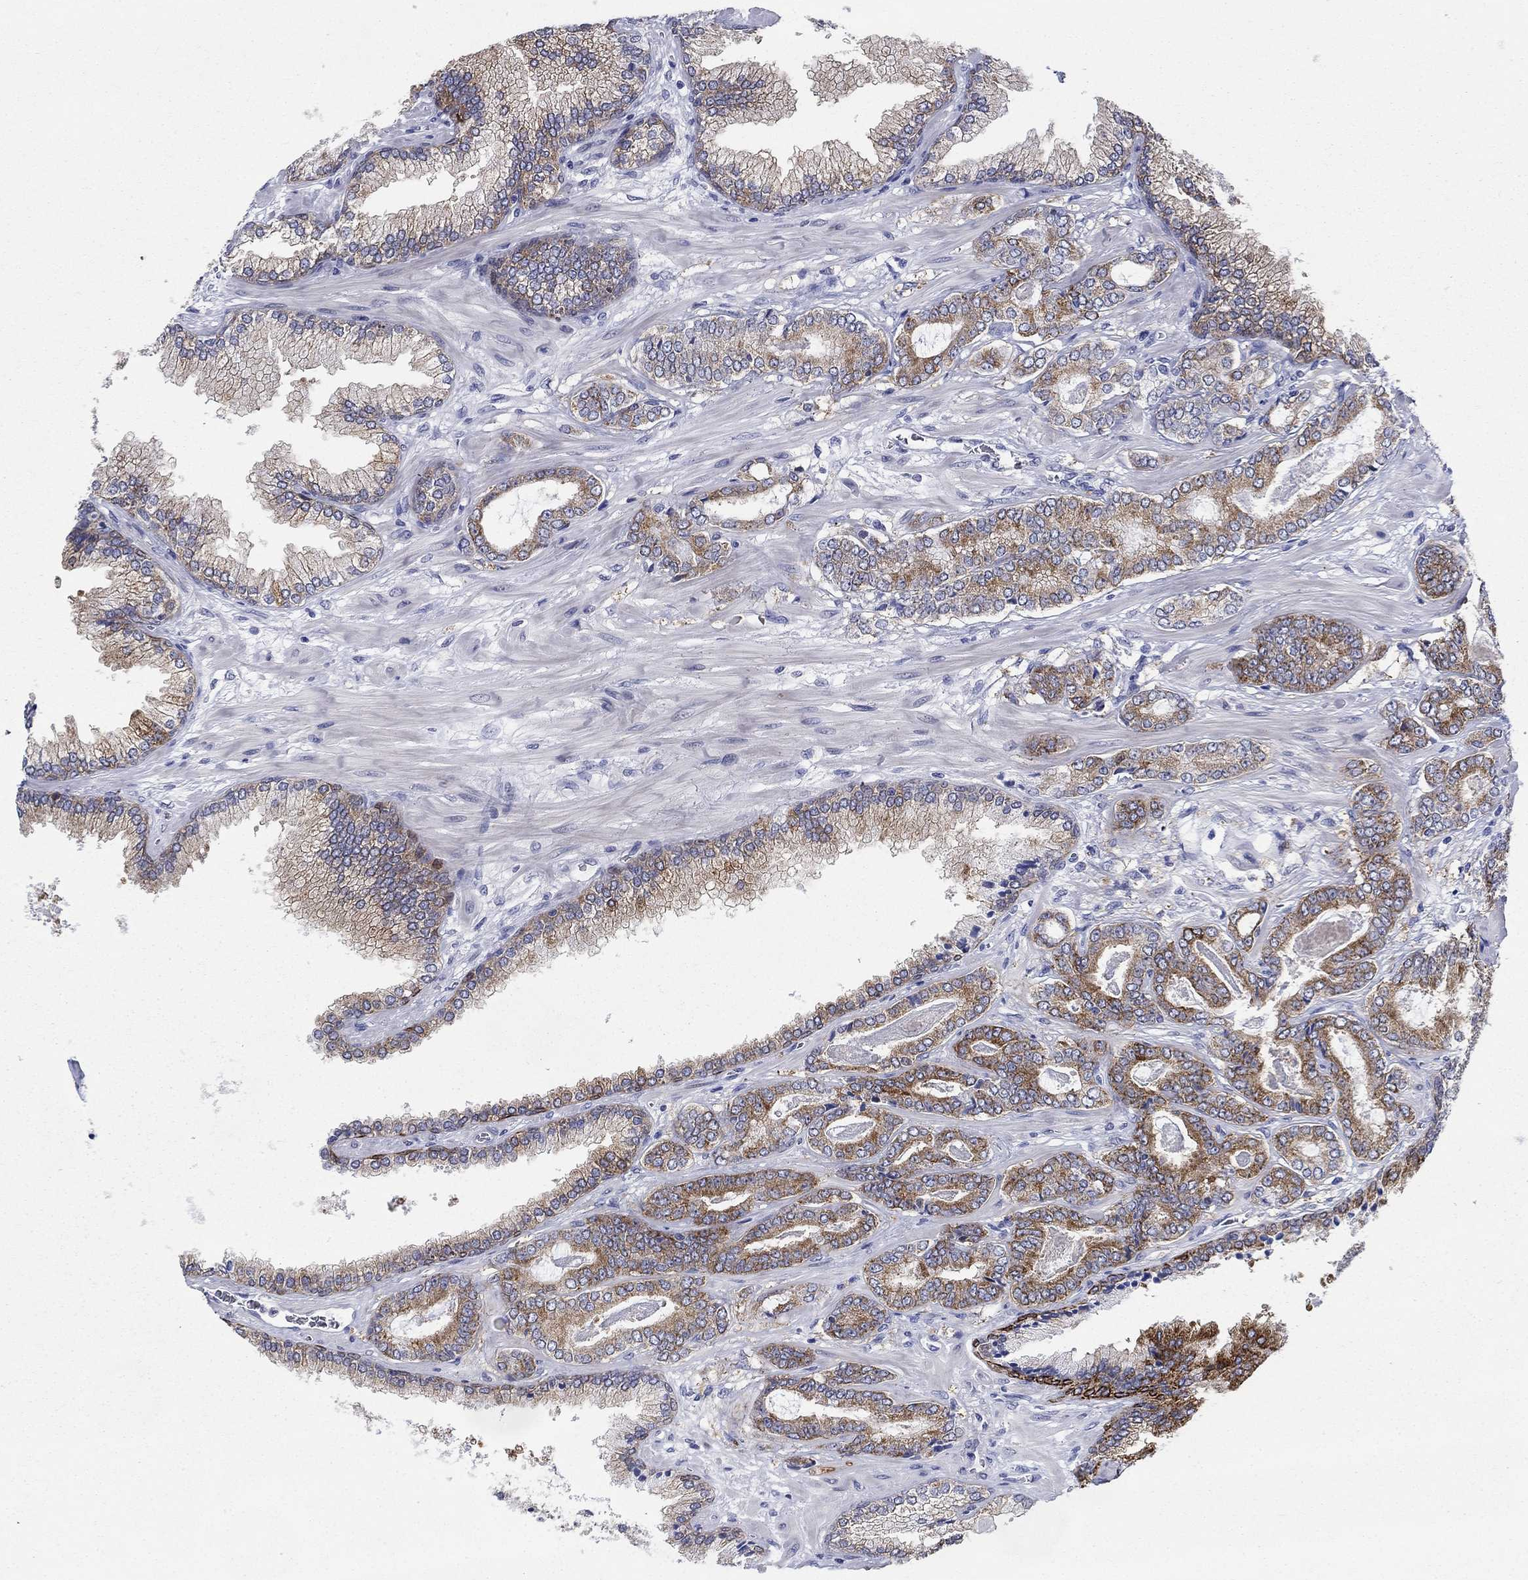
{"staining": {"intensity": "strong", "quantity": ">75%", "location": "cytoplasmic/membranous"}, "tissue": "prostate cancer", "cell_type": "Tumor cells", "image_type": "cancer", "snomed": [{"axis": "morphology", "description": "Adenocarcinoma, Low grade"}, {"axis": "topography", "description": "Prostate"}], "caption": "Protein staining of prostate cancer (low-grade adenocarcinoma) tissue demonstrates strong cytoplasmic/membranous staining in about >75% of tumor cells. (brown staining indicates protein expression, while blue staining denotes nuclei).", "gene": "RAP1GAP", "patient": {"sex": "male", "age": 69}}